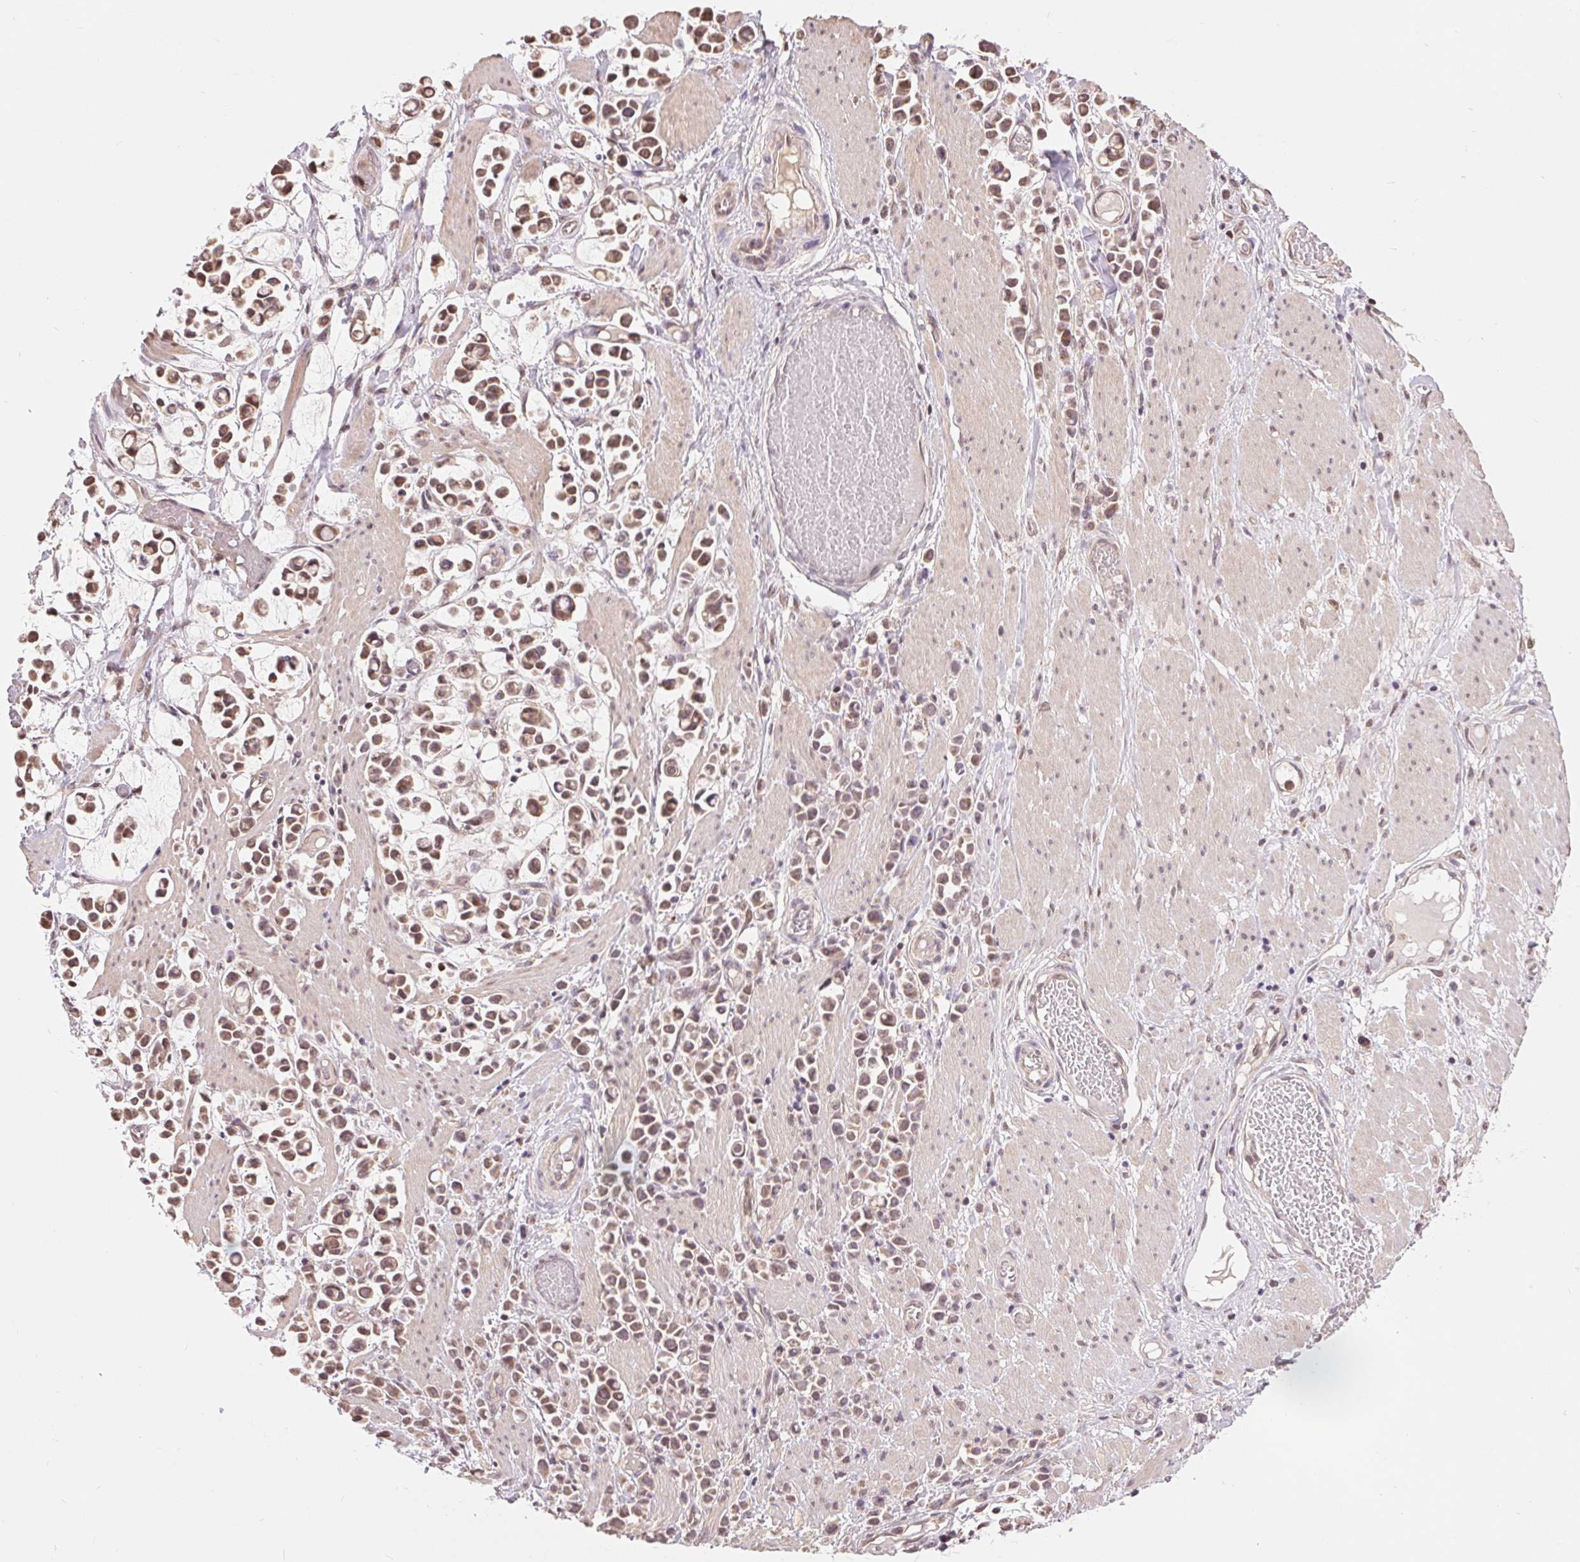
{"staining": {"intensity": "moderate", "quantity": ">75%", "location": "cytoplasmic/membranous,nuclear"}, "tissue": "stomach cancer", "cell_type": "Tumor cells", "image_type": "cancer", "snomed": [{"axis": "morphology", "description": "Adenocarcinoma, NOS"}, {"axis": "topography", "description": "Stomach"}], "caption": "Immunohistochemistry (IHC) photomicrograph of neoplastic tissue: stomach adenocarcinoma stained using IHC displays medium levels of moderate protein expression localized specifically in the cytoplasmic/membranous and nuclear of tumor cells, appearing as a cytoplasmic/membranous and nuclear brown color.", "gene": "TMEM273", "patient": {"sex": "male", "age": 82}}